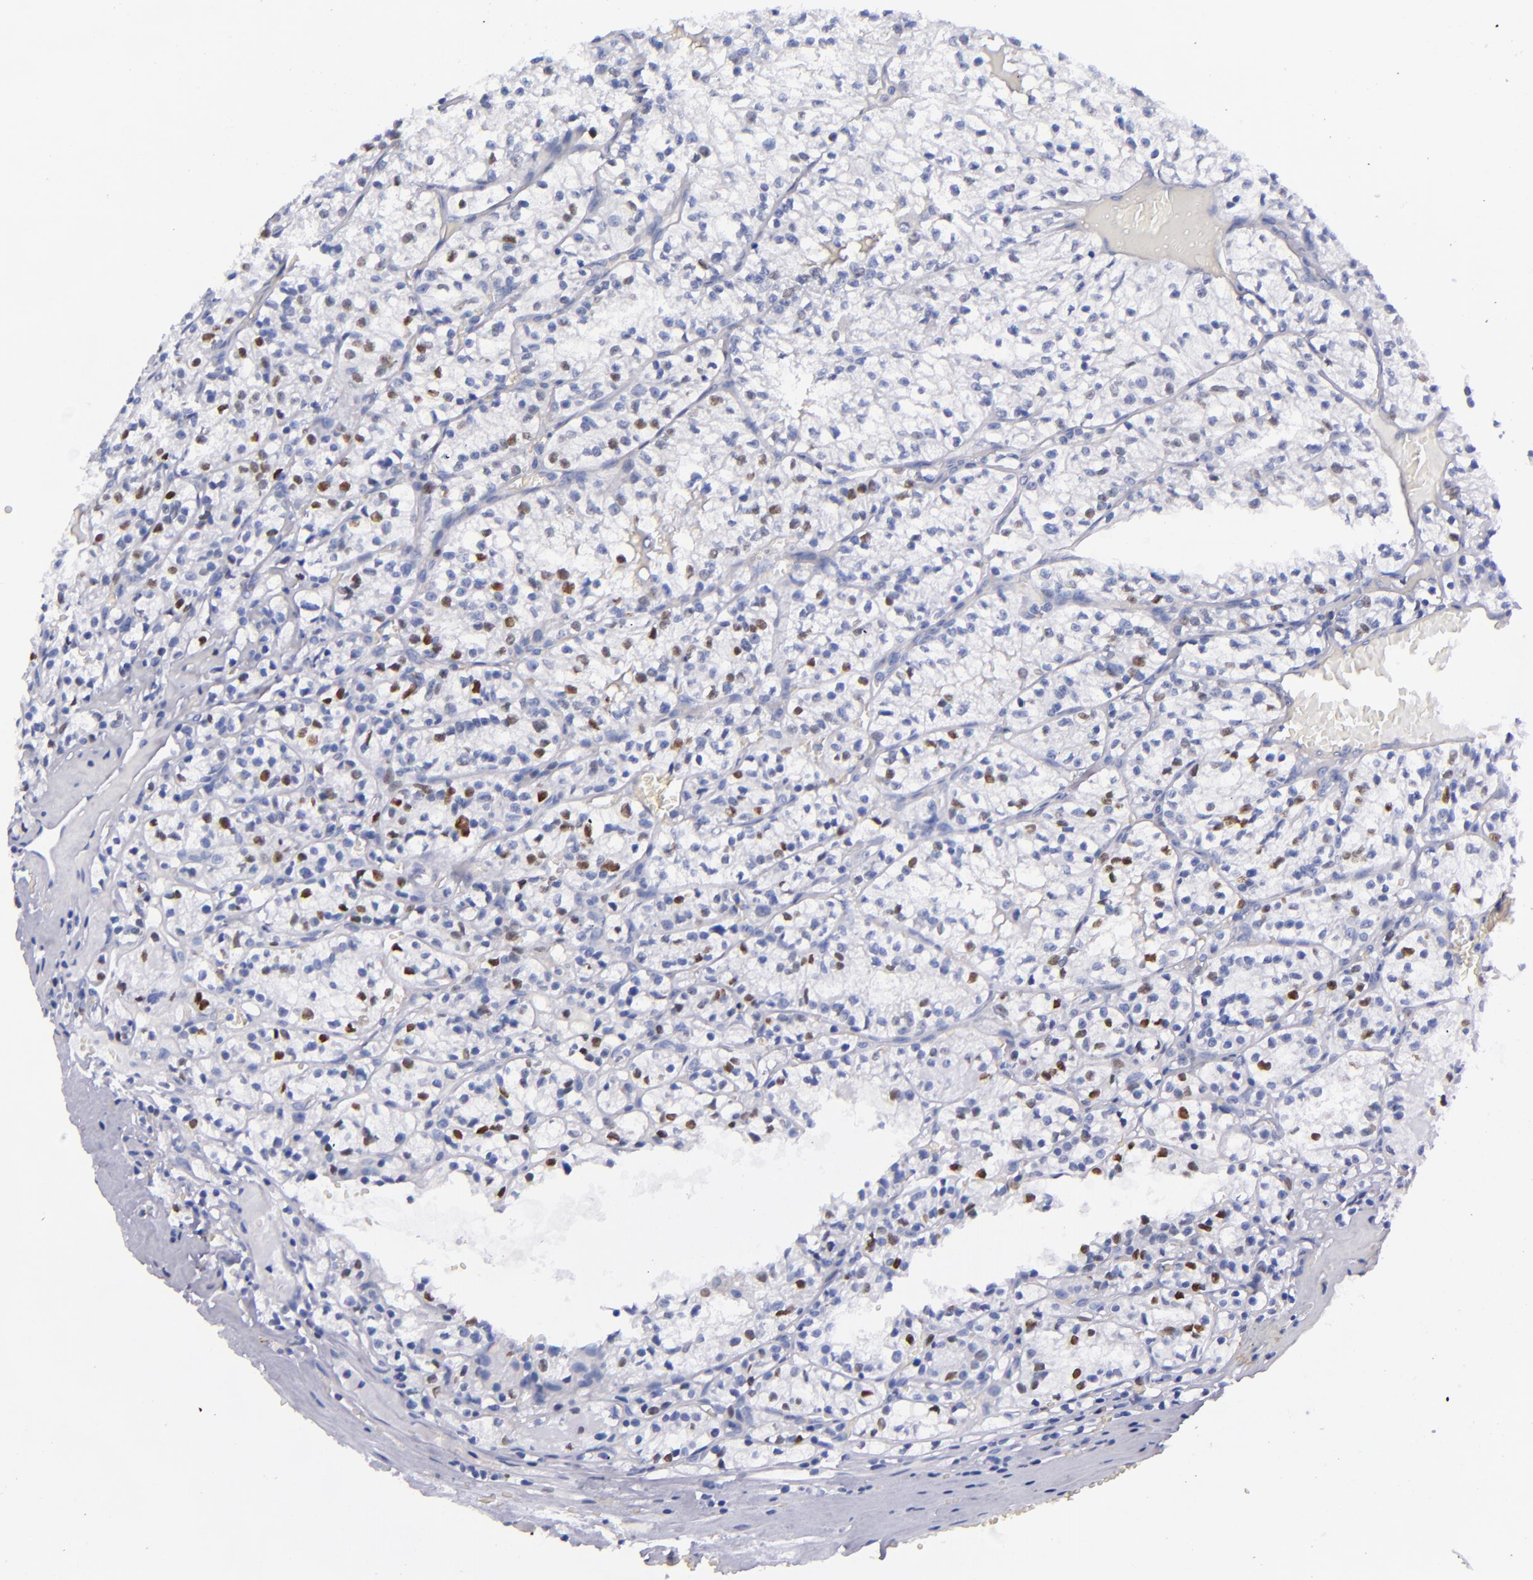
{"staining": {"intensity": "strong", "quantity": "<25%", "location": "nuclear"}, "tissue": "renal cancer", "cell_type": "Tumor cells", "image_type": "cancer", "snomed": [{"axis": "morphology", "description": "Adenocarcinoma, NOS"}, {"axis": "topography", "description": "Kidney"}], "caption": "Human renal cancer stained with a brown dye exhibits strong nuclear positive staining in about <25% of tumor cells.", "gene": "MCM7", "patient": {"sex": "male", "age": 61}}